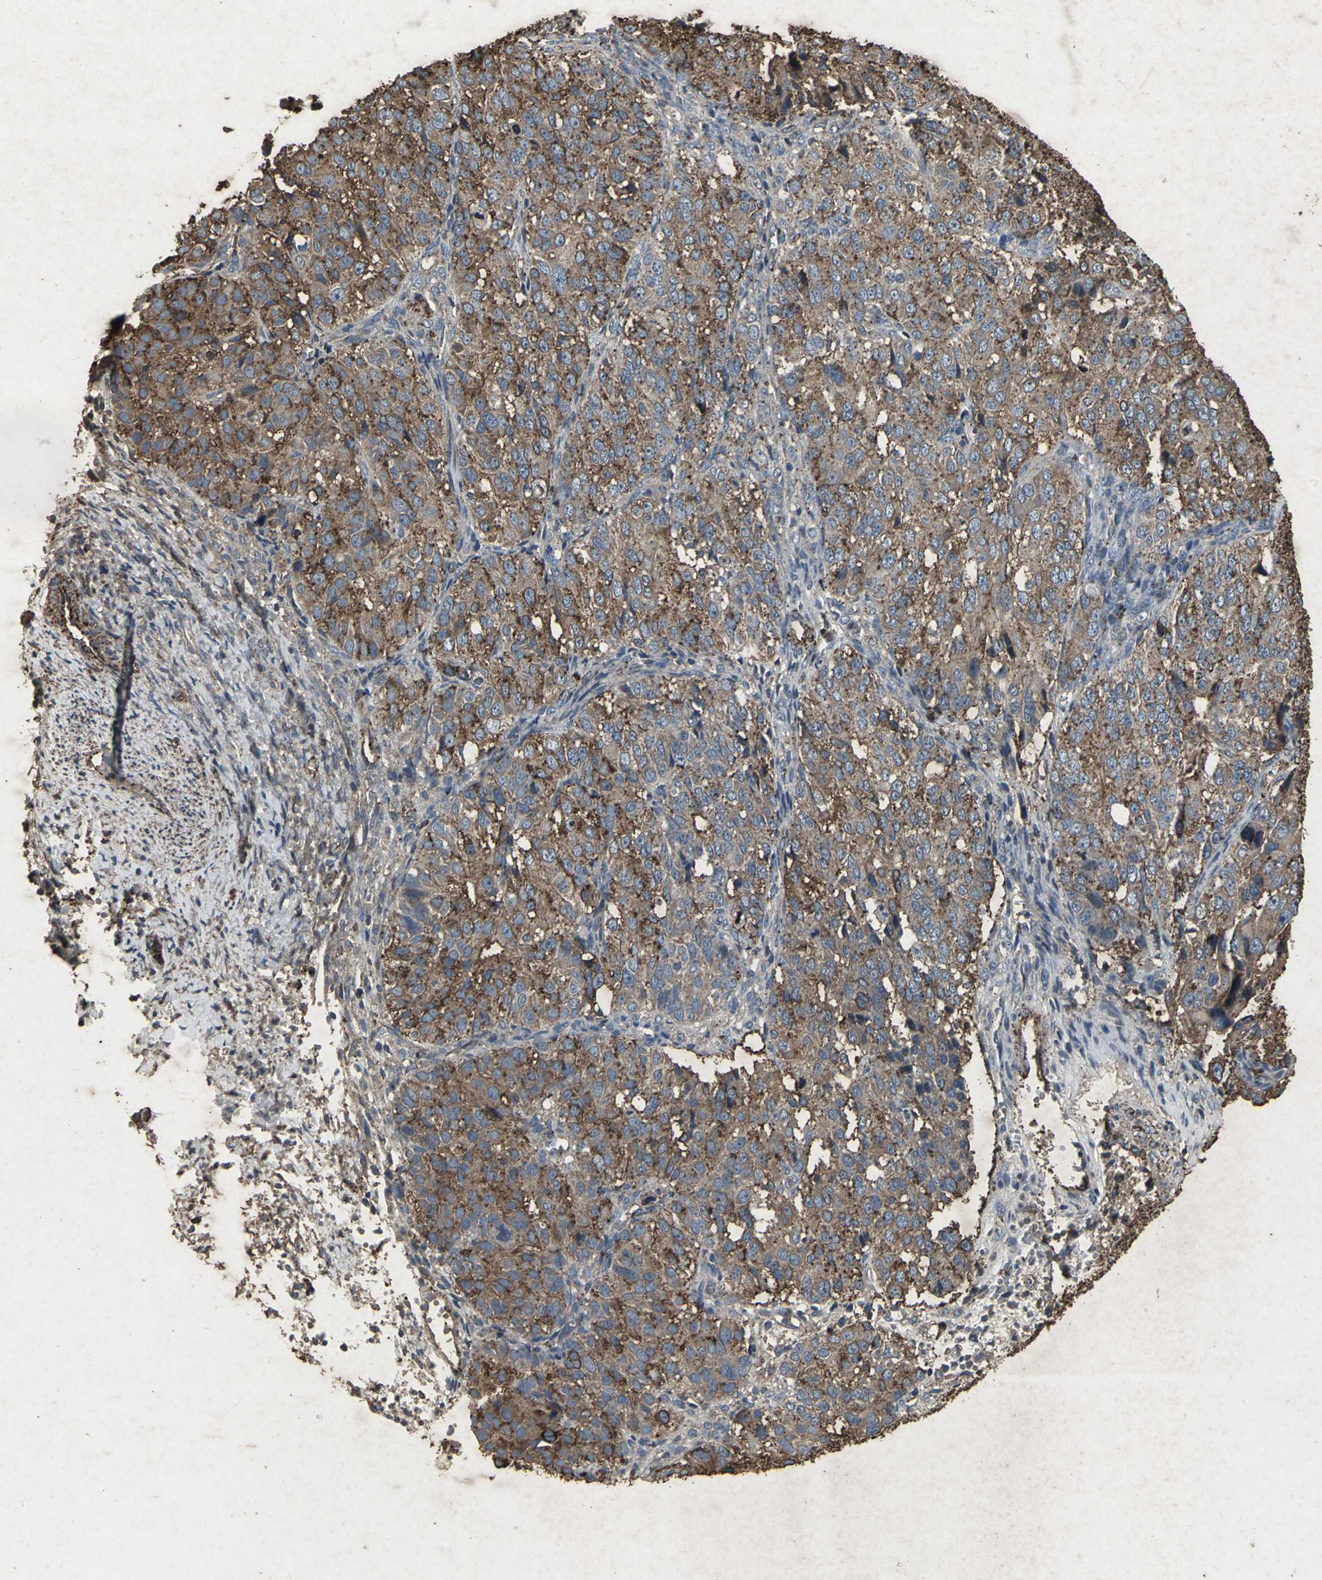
{"staining": {"intensity": "strong", "quantity": ">75%", "location": "cytoplasmic/membranous"}, "tissue": "ovarian cancer", "cell_type": "Tumor cells", "image_type": "cancer", "snomed": [{"axis": "morphology", "description": "Carcinoma, endometroid"}, {"axis": "topography", "description": "Ovary"}], "caption": "This is a histology image of immunohistochemistry staining of ovarian cancer (endometroid carcinoma), which shows strong staining in the cytoplasmic/membranous of tumor cells.", "gene": "CCR9", "patient": {"sex": "female", "age": 51}}